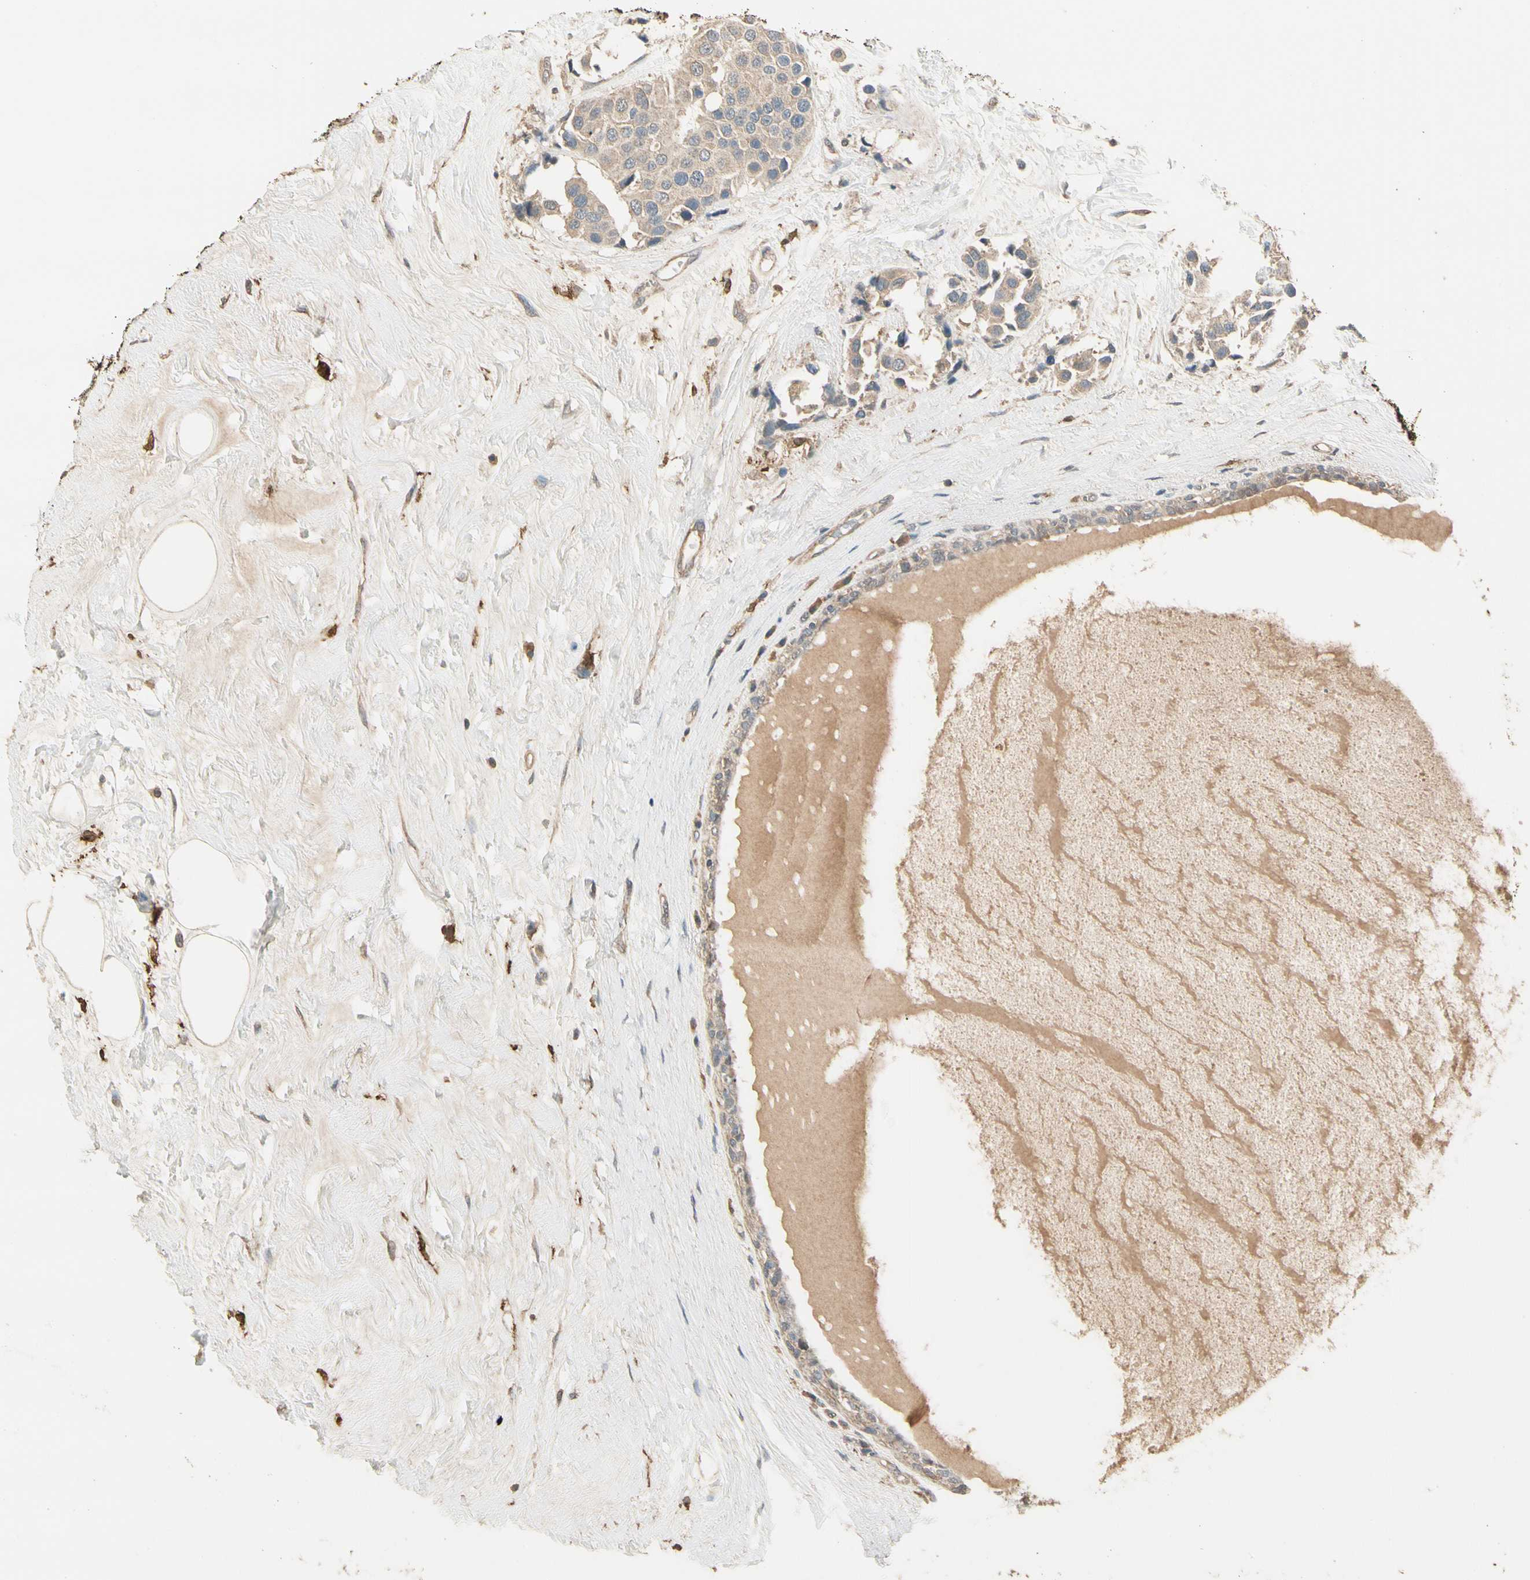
{"staining": {"intensity": "weak", "quantity": ">75%", "location": "cytoplasmic/membranous"}, "tissue": "breast cancer", "cell_type": "Tumor cells", "image_type": "cancer", "snomed": [{"axis": "morphology", "description": "Normal tissue, NOS"}, {"axis": "morphology", "description": "Duct carcinoma"}, {"axis": "topography", "description": "Breast"}], "caption": "Protein expression analysis of breast cancer demonstrates weak cytoplasmic/membranous staining in approximately >75% of tumor cells.", "gene": "CDH6", "patient": {"sex": "female", "age": 39}}